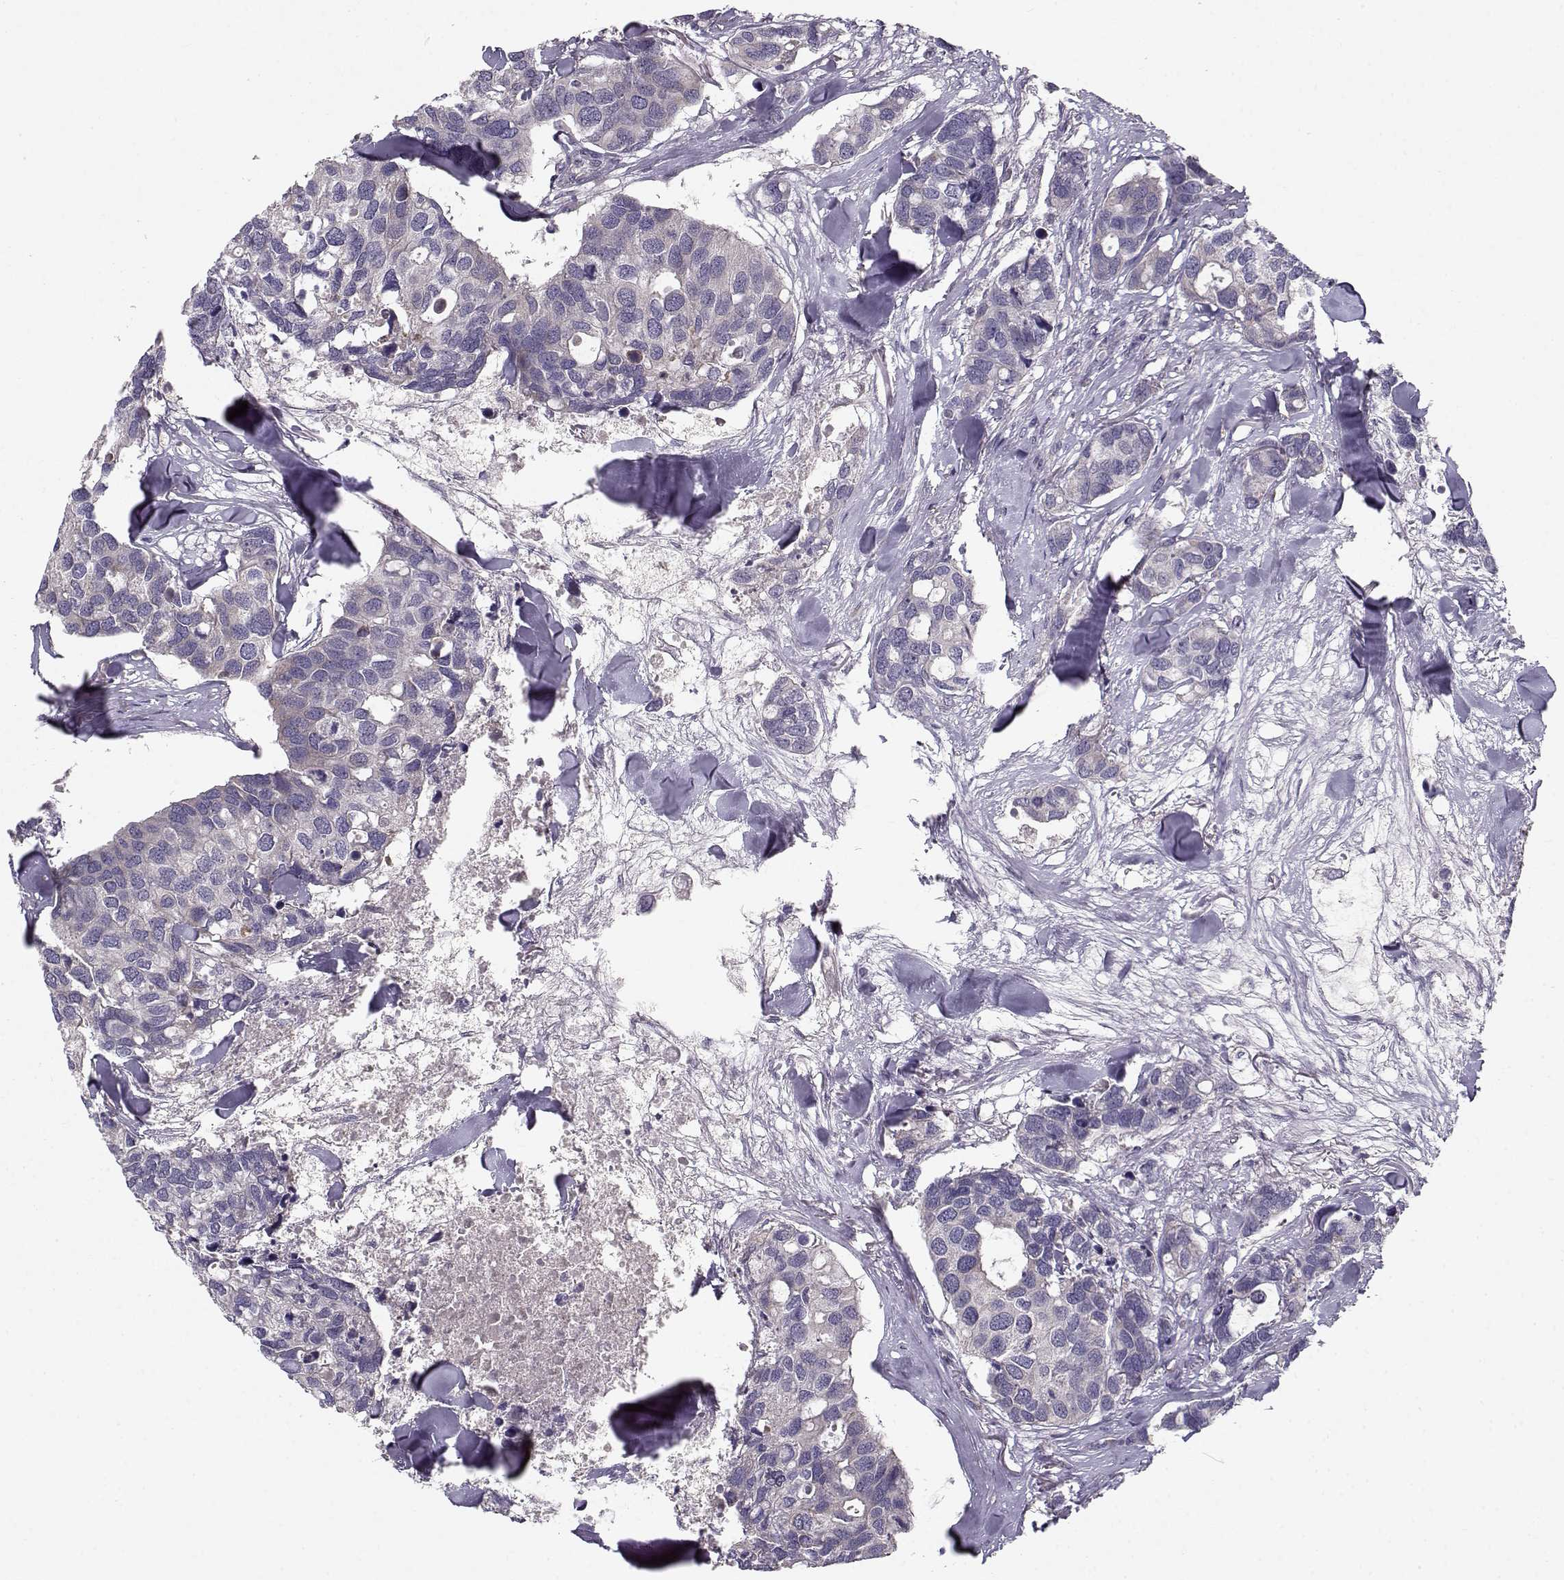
{"staining": {"intensity": "negative", "quantity": "none", "location": "none"}, "tissue": "breast cancer", "cell_type": "Tumor cells", "image_type": "cancer", "snomed": [{"axis": "morphology", "description": "Duct carcinoma"}, {"axis": "topography", "description": "Breast"}], "caption": "The photomicrograph displays no significant staining in tumor cells of breast cancer.", "gene": "ENTPD8", "patient": {"sex": "female", "age": 83}}